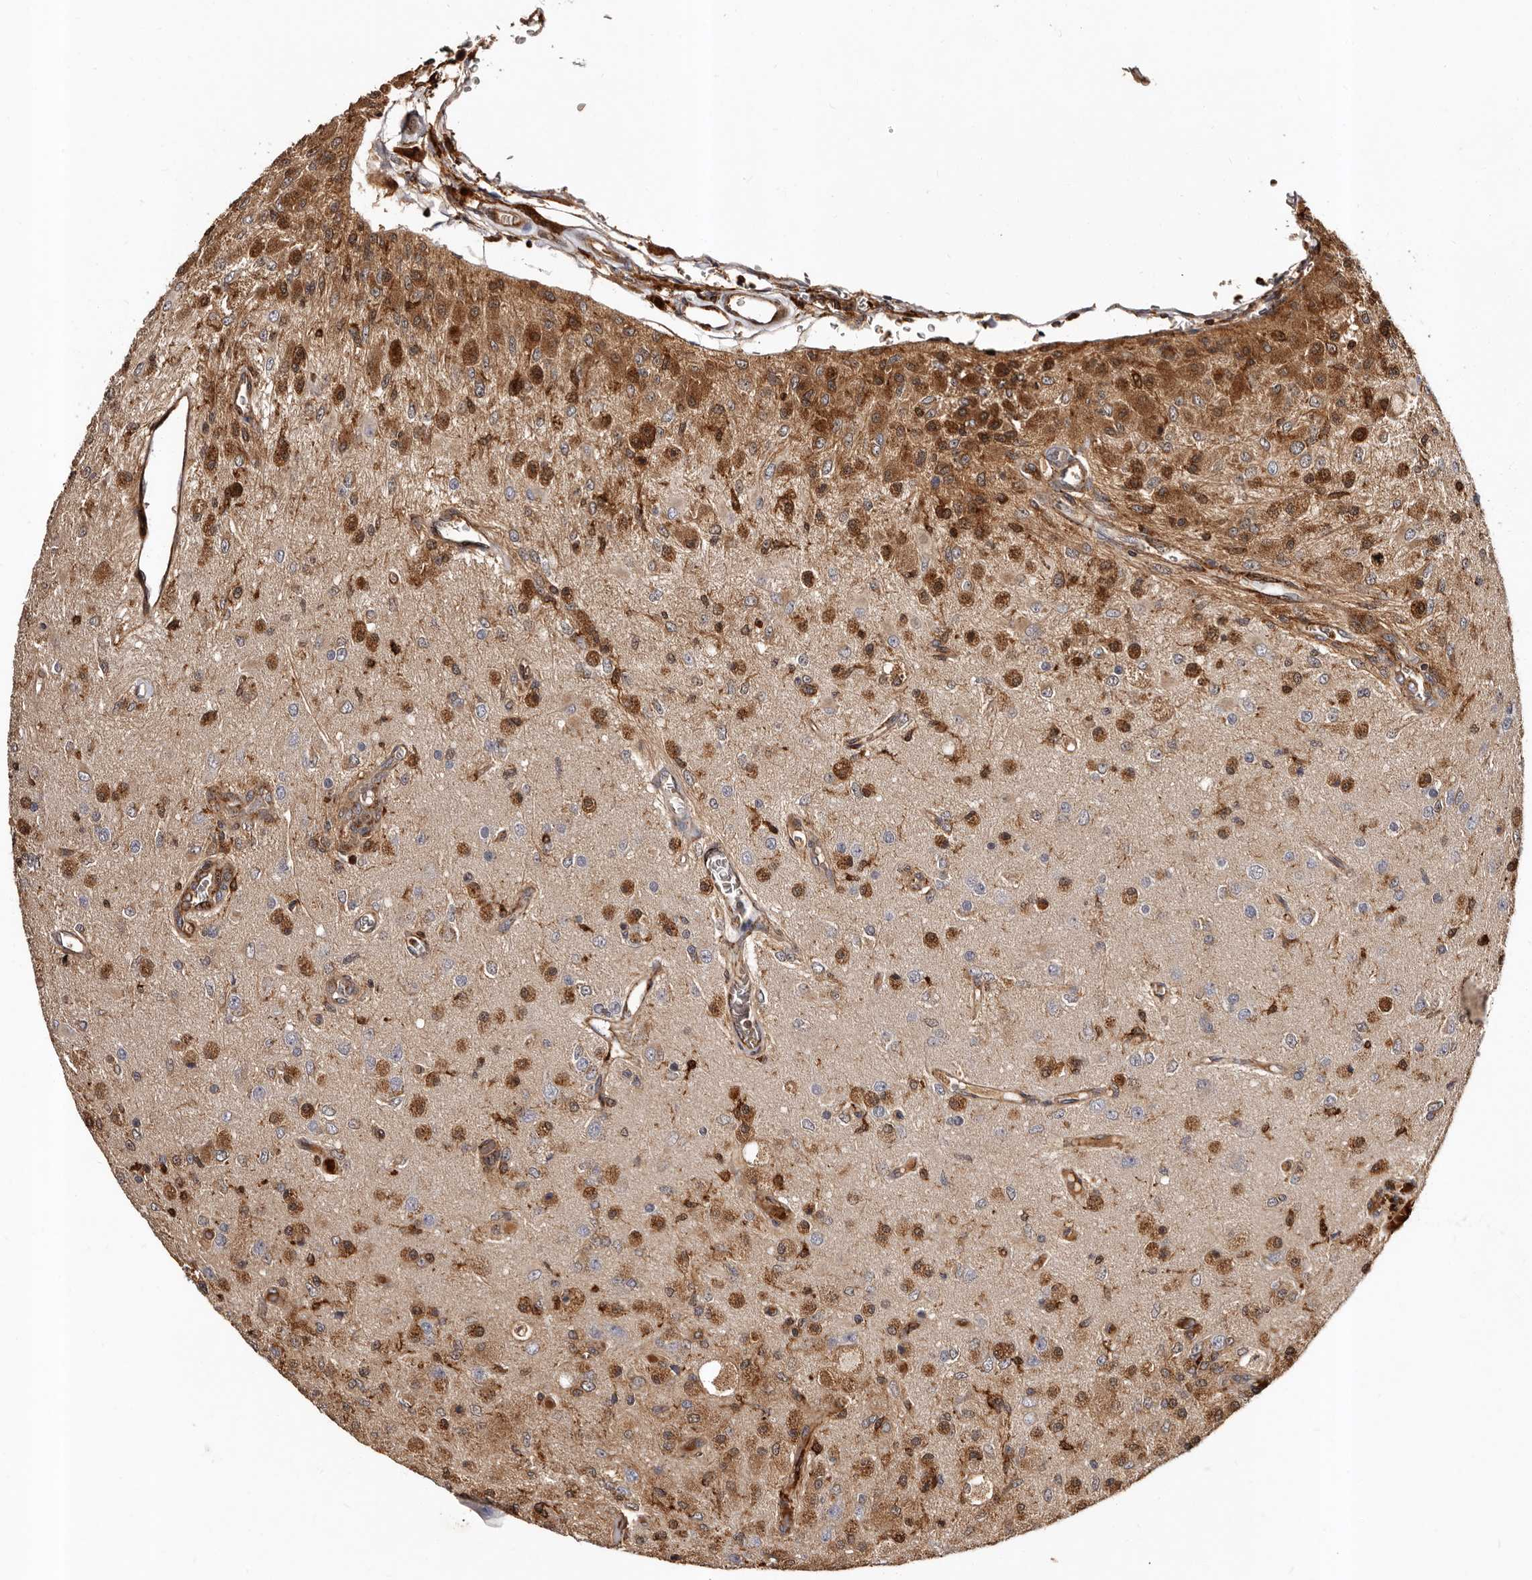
{"staining": {"intensity": "moderate", "quantity": "25%-75%", "location": "cytoplasmic/membranous"}, "tissue": "glioma", "cell_type": "Tumor cells", "image_type": "cancer", "snomed": [{"axis": "morphology", "description": "Normal tissue, NOS"}, {"axis": "morphology", "description": "Glioma, malignant, High grade"}, {"axis": "topography", "description": "Cerebral cortex"}], "caption": "There is medium levels of moderate cytoplasmic/membranous staining in tumor cells of glioma, as demonstrated by immunohistochemical staining (brown color).", "gene": "BAX", "patient": {"sex": "male", "age": 77}}